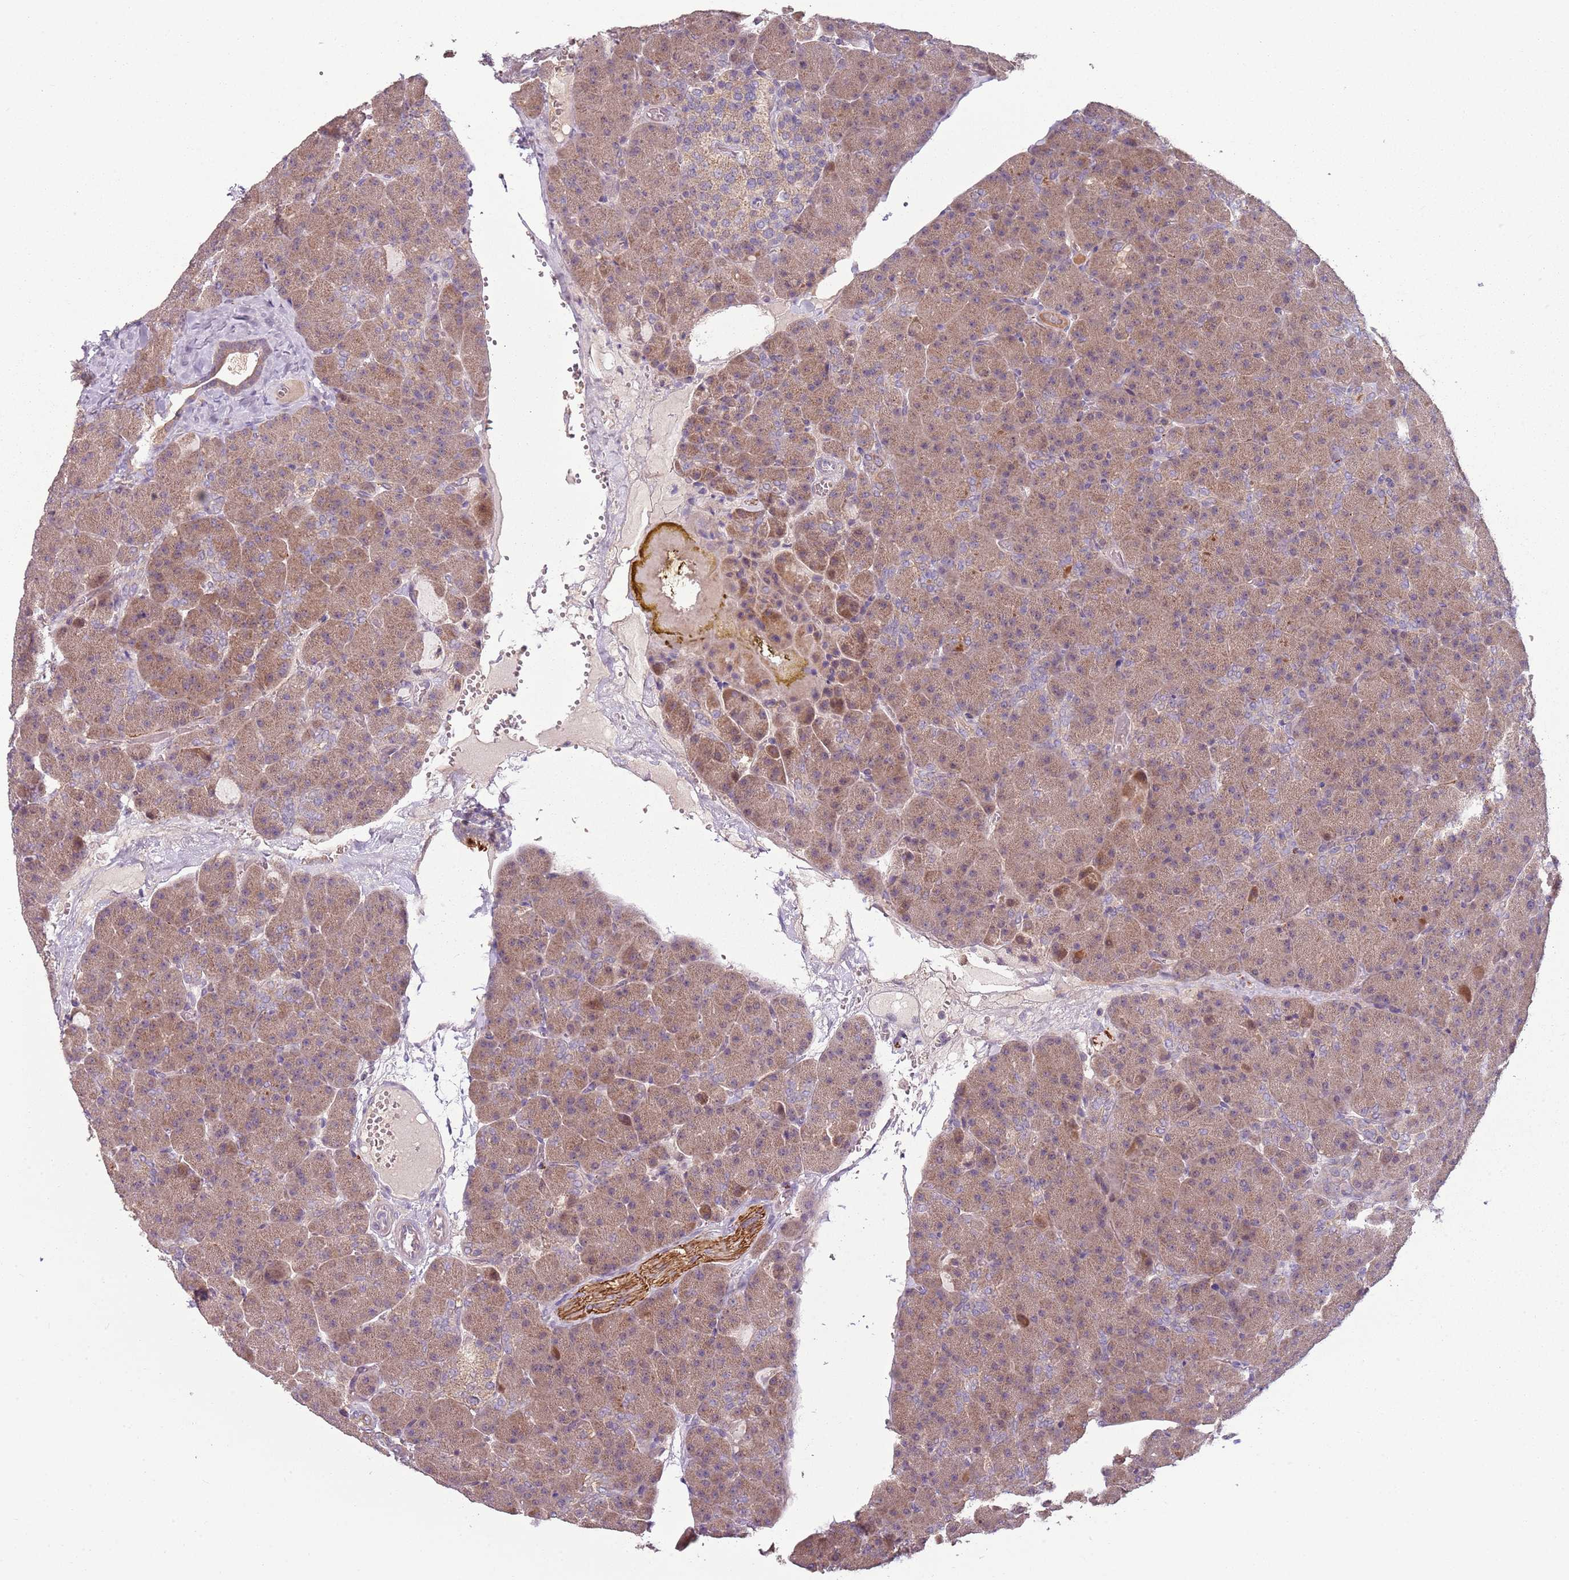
{"staining": {"intensity": "moderate", "quantity": "25%-75%", "location": "cytoplasmic/membranous"}, "tissue": "pancreas", "cell_type": "Exocrine glandular cells", "image_type": "normal", "snomed": [{"axis": "morphology", "description": "Normal tissue, NOS"}, {"axis": "morphology", "description": "Carcinoid, malignant, NOS"}, {"axis": "topography", "description": "Pancreas"}], "caption": "DAB (3,3'-diaminobenzidine) immunohistochemical staining of benign pancreas exhibits moderate cytoplasmic/membranous protein staining in about 25%-75% of exocrine glandular cells.", "gene": "TEKT4", "patient": {"sex": "female", "age": 35}}